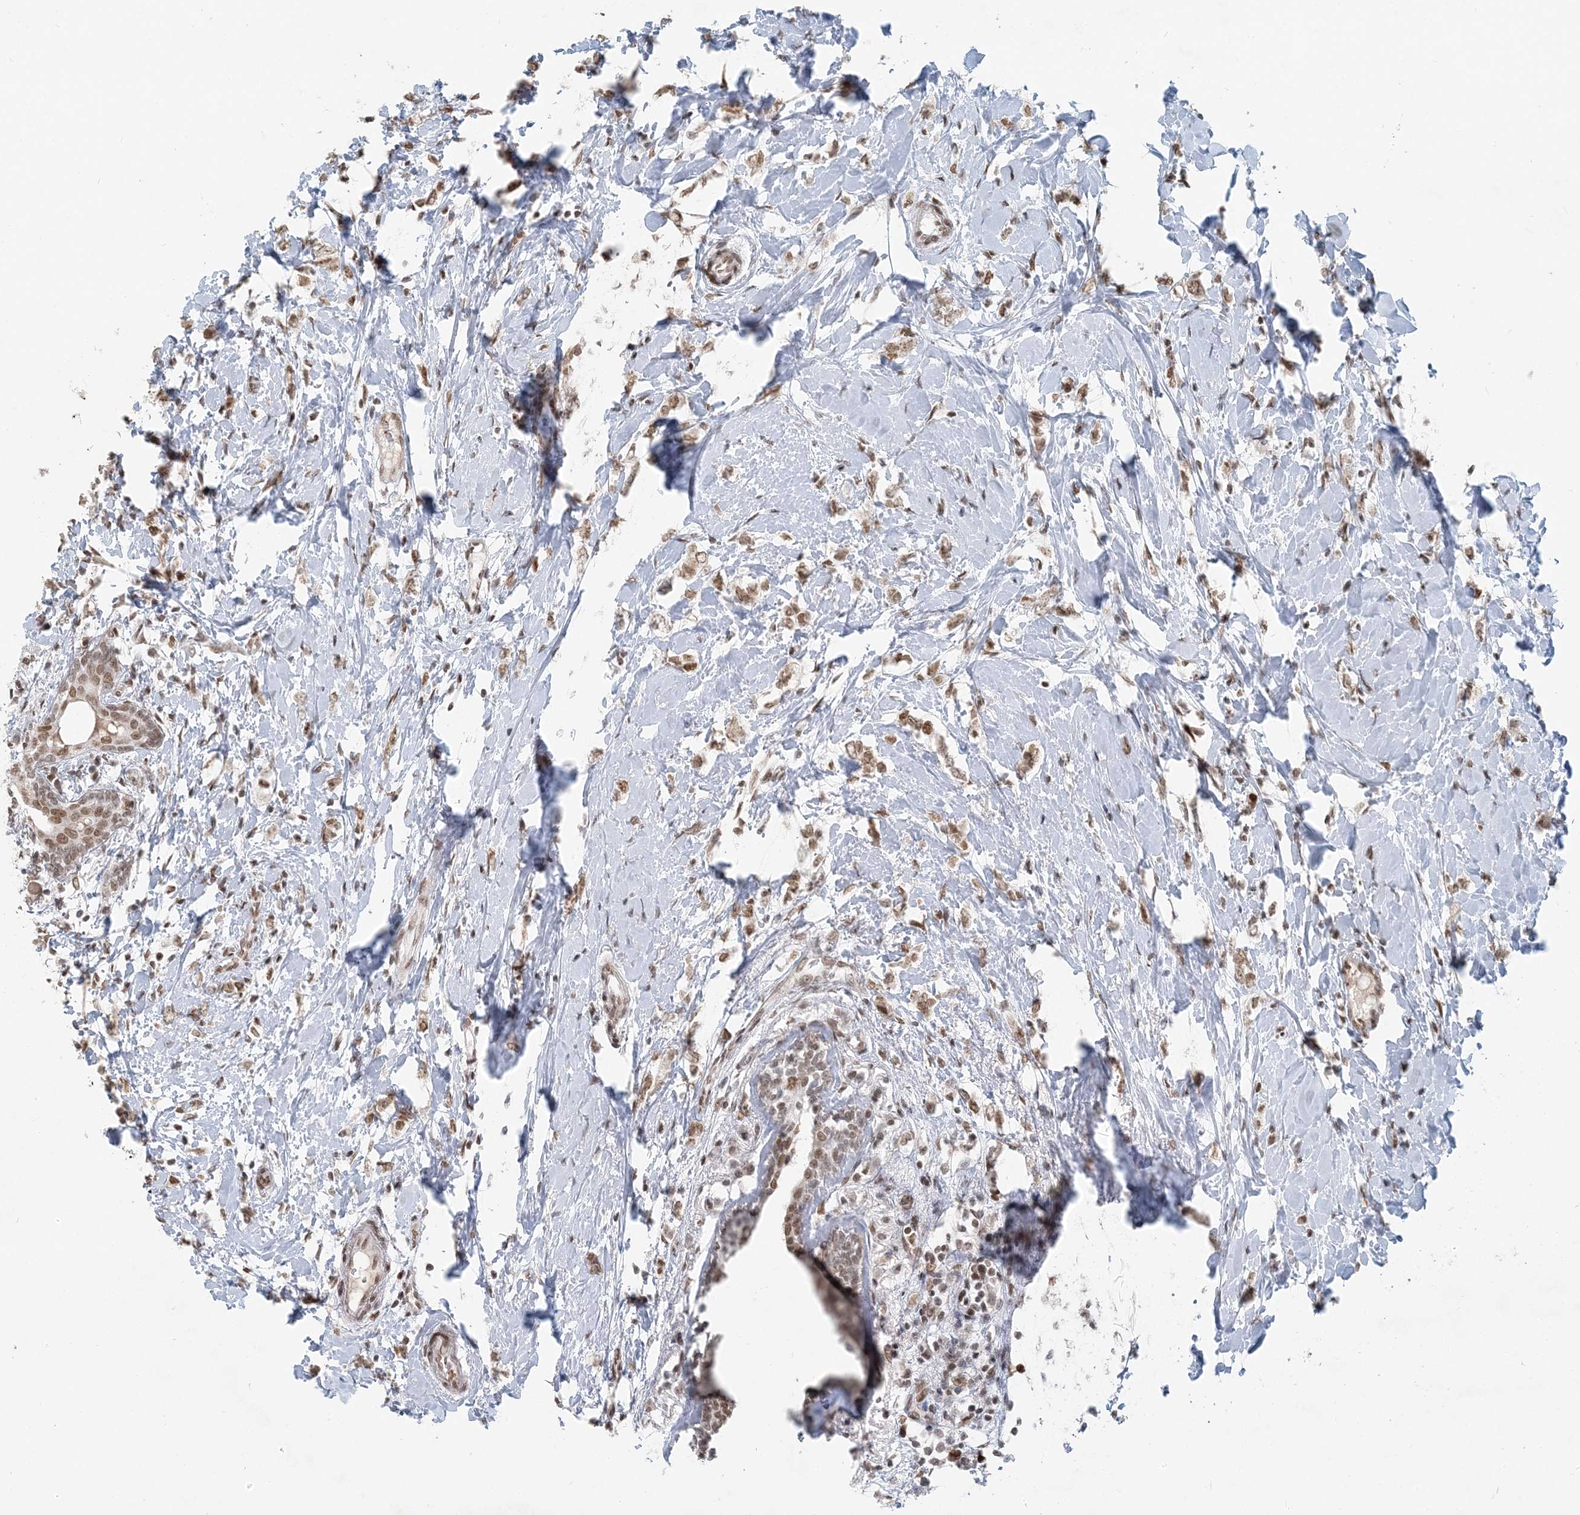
{"staining": {"intensity": "moderate", "quantity": ">75%", "location": "nuclear"}, "tissue": "breast cancer", "cell_type": "Tumor cells", "image_type": "cancer", "snomed": [{"axis": "morphology", "description": "Normal tissue, NOS"}, {"axis": "morphology", "description": "Lobular carcinoma"}, {"axis": "topography", "description": "Breast"}], "caption": "Moderate nuclear protein positivity is present in about >75% of tumor cells in lobular carcinoma (breast).", "gene": "BAZ1B", "patient": {"sex": "female", "age": 47}}